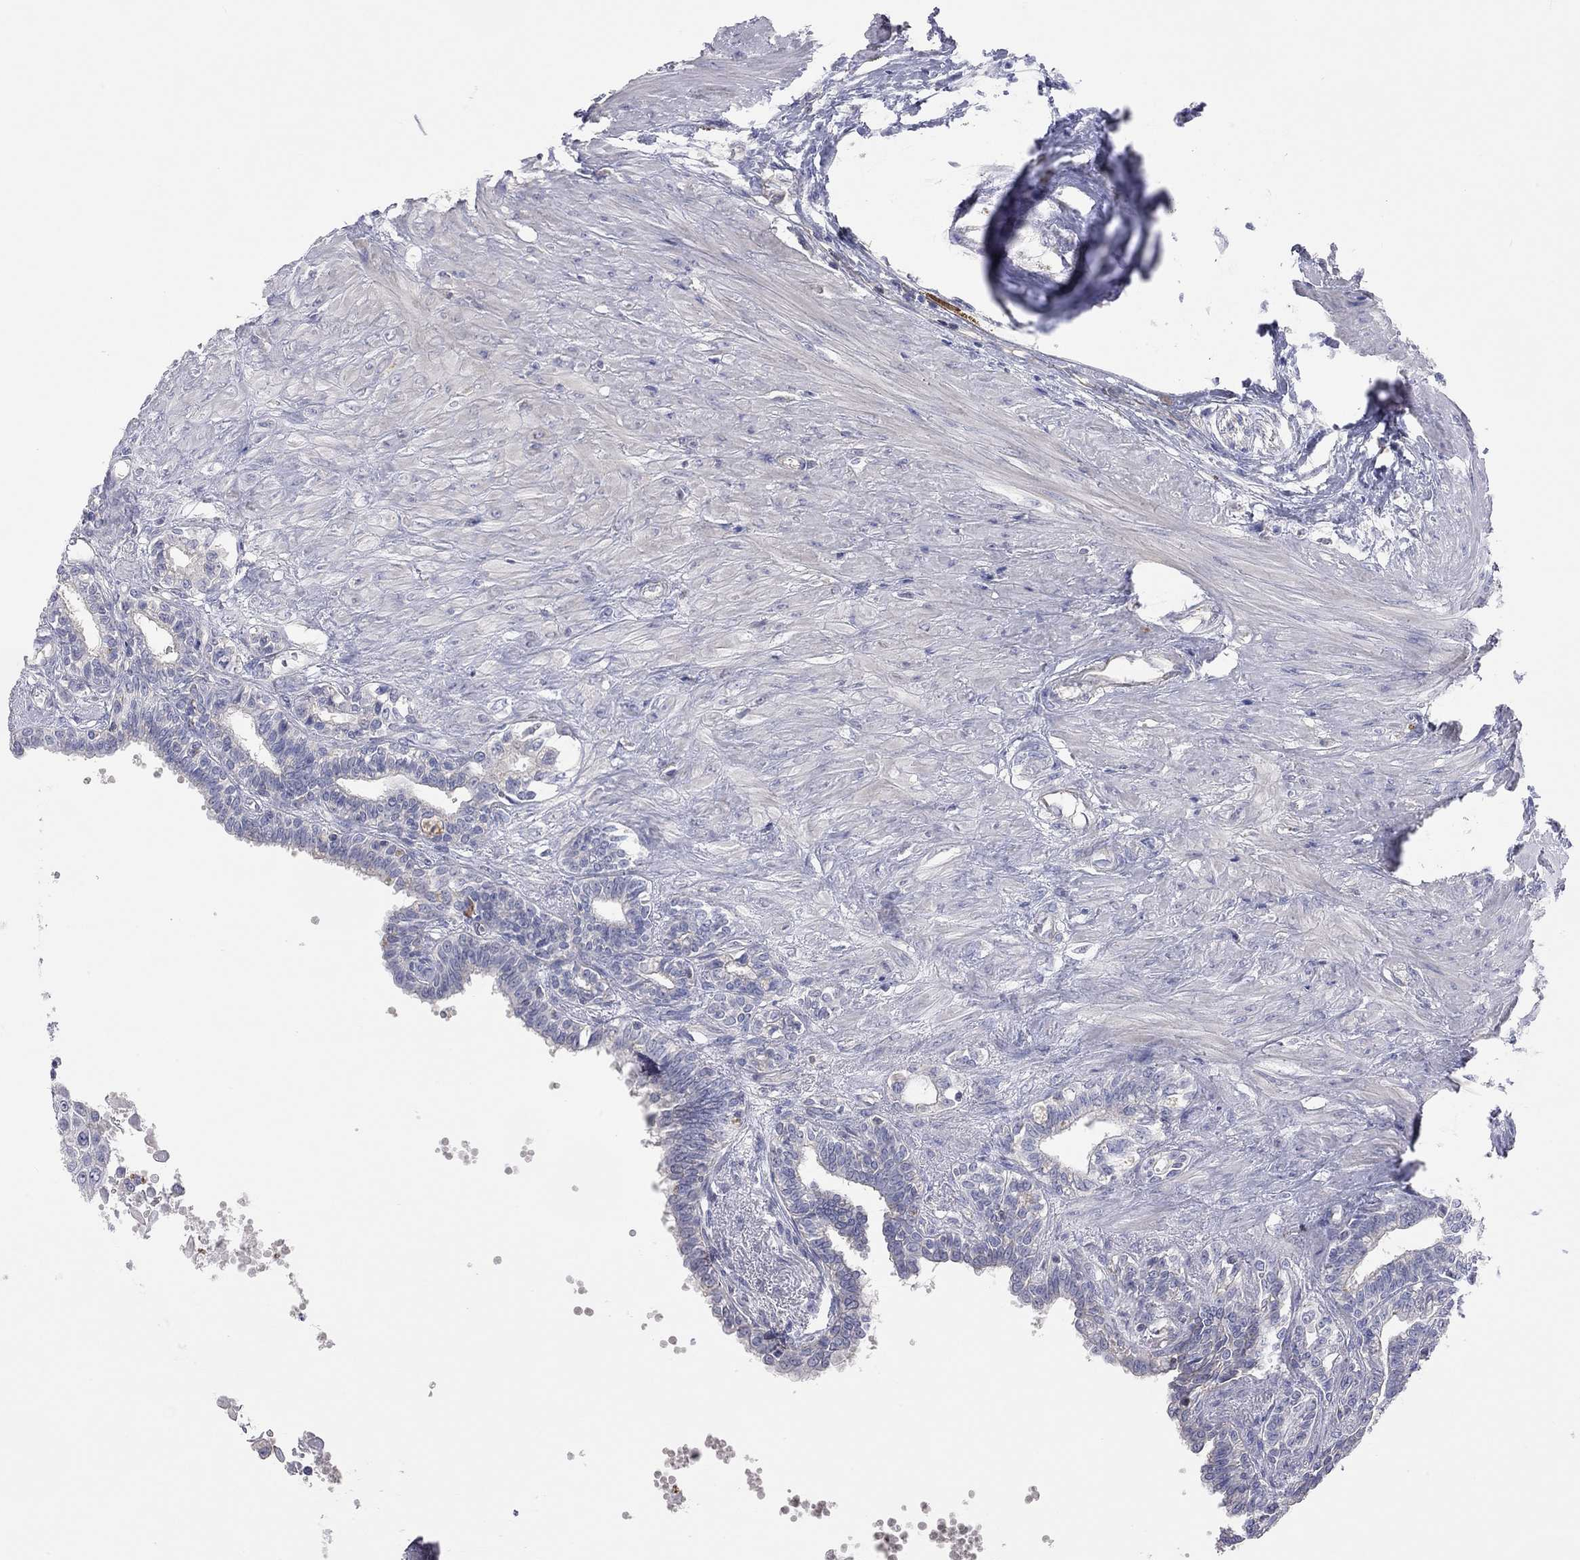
{"staining": {"intensity": "negative", "quantity": "none", "location": "none"}, "tissue": "seminal vesicle", "cell_type": "Glandular cells", "image_type": "normal", "snomed": [{"axis": "morphology", "description": "Normal tissue, NOS"}, {"axis": "morphology", "description": "Urothelial carcinoma, NOS"}, {"axis": "topography", "description": "Urinary bladder"}, {"axis": "topography", "description": "Seminal veicle"}], "caption": "DAB (3,3'-diaminobenzidine) immunohistochemical staining of normal seminal vesicle exhibits no significant staining in glandular cells. (DAB (3,3'-diaminobenzidine) immunohistochemistry (IHC) visualized using brightfield microscopy, high magnification).", "gene": "KCNB1", "patient": {"sex": "male", "age": 76}}